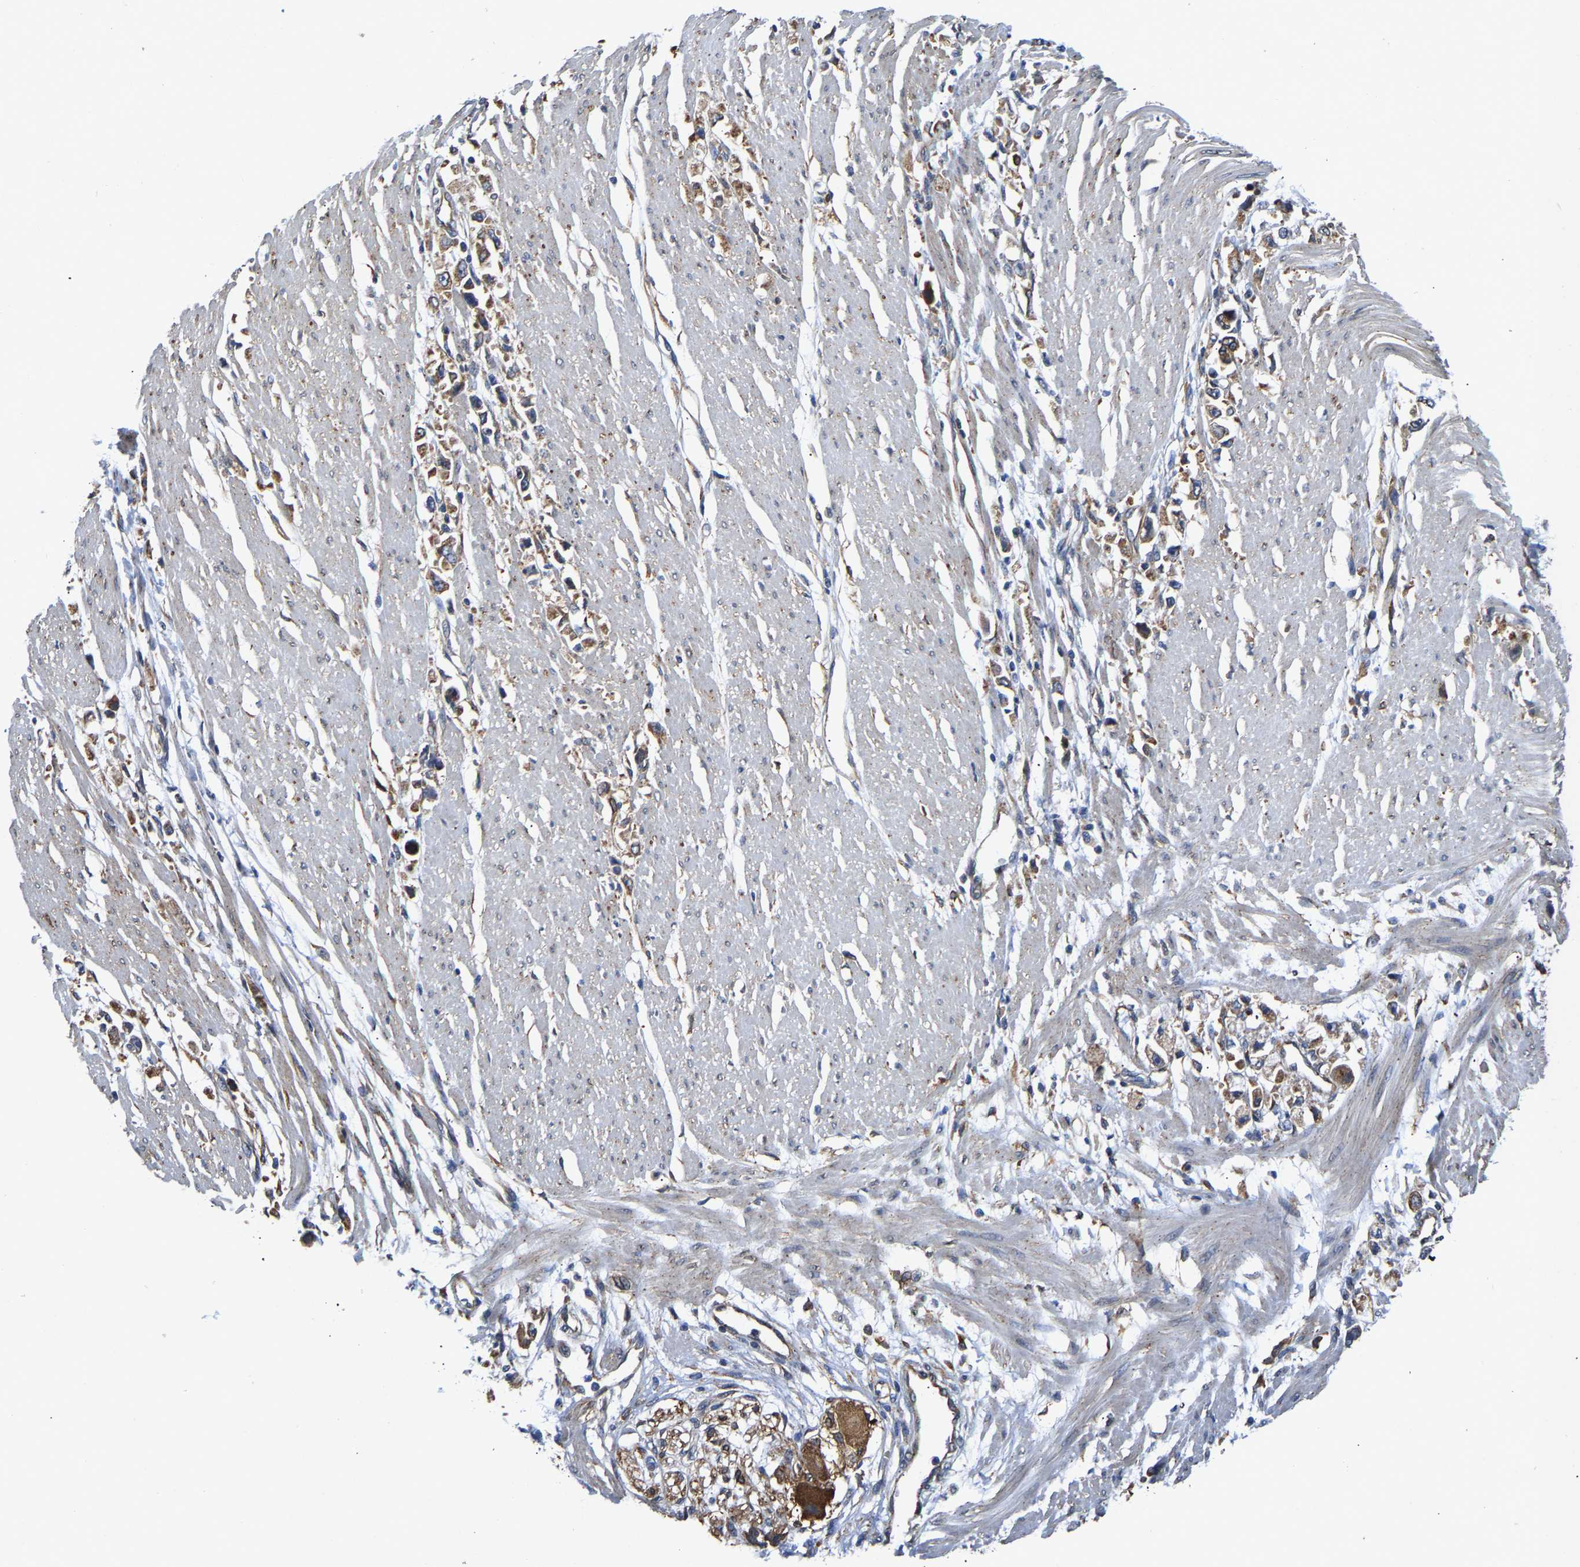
{"staining": {"intensity": "moderate", "quantity": ">75%", "location": "cytoplasmic/membranous"}, "tissue": "stomach cancer", "cell_type": "Tumor cells", "image_type": "cancer", "snomed": [{"axis": "morphology", "description": "Adenocarcinoma, NOS"}, {"axis": "topography", "description": "Stomach"}], "caption": "Immunohistochemical staining of human stomach adenocarcinoma demonstrates moderate cytoplasmic/membranous protein positivity in about >75% of tumor cells.", "gene": "ARL6IP5", "patient": {"sex": "female", "age": 59}}